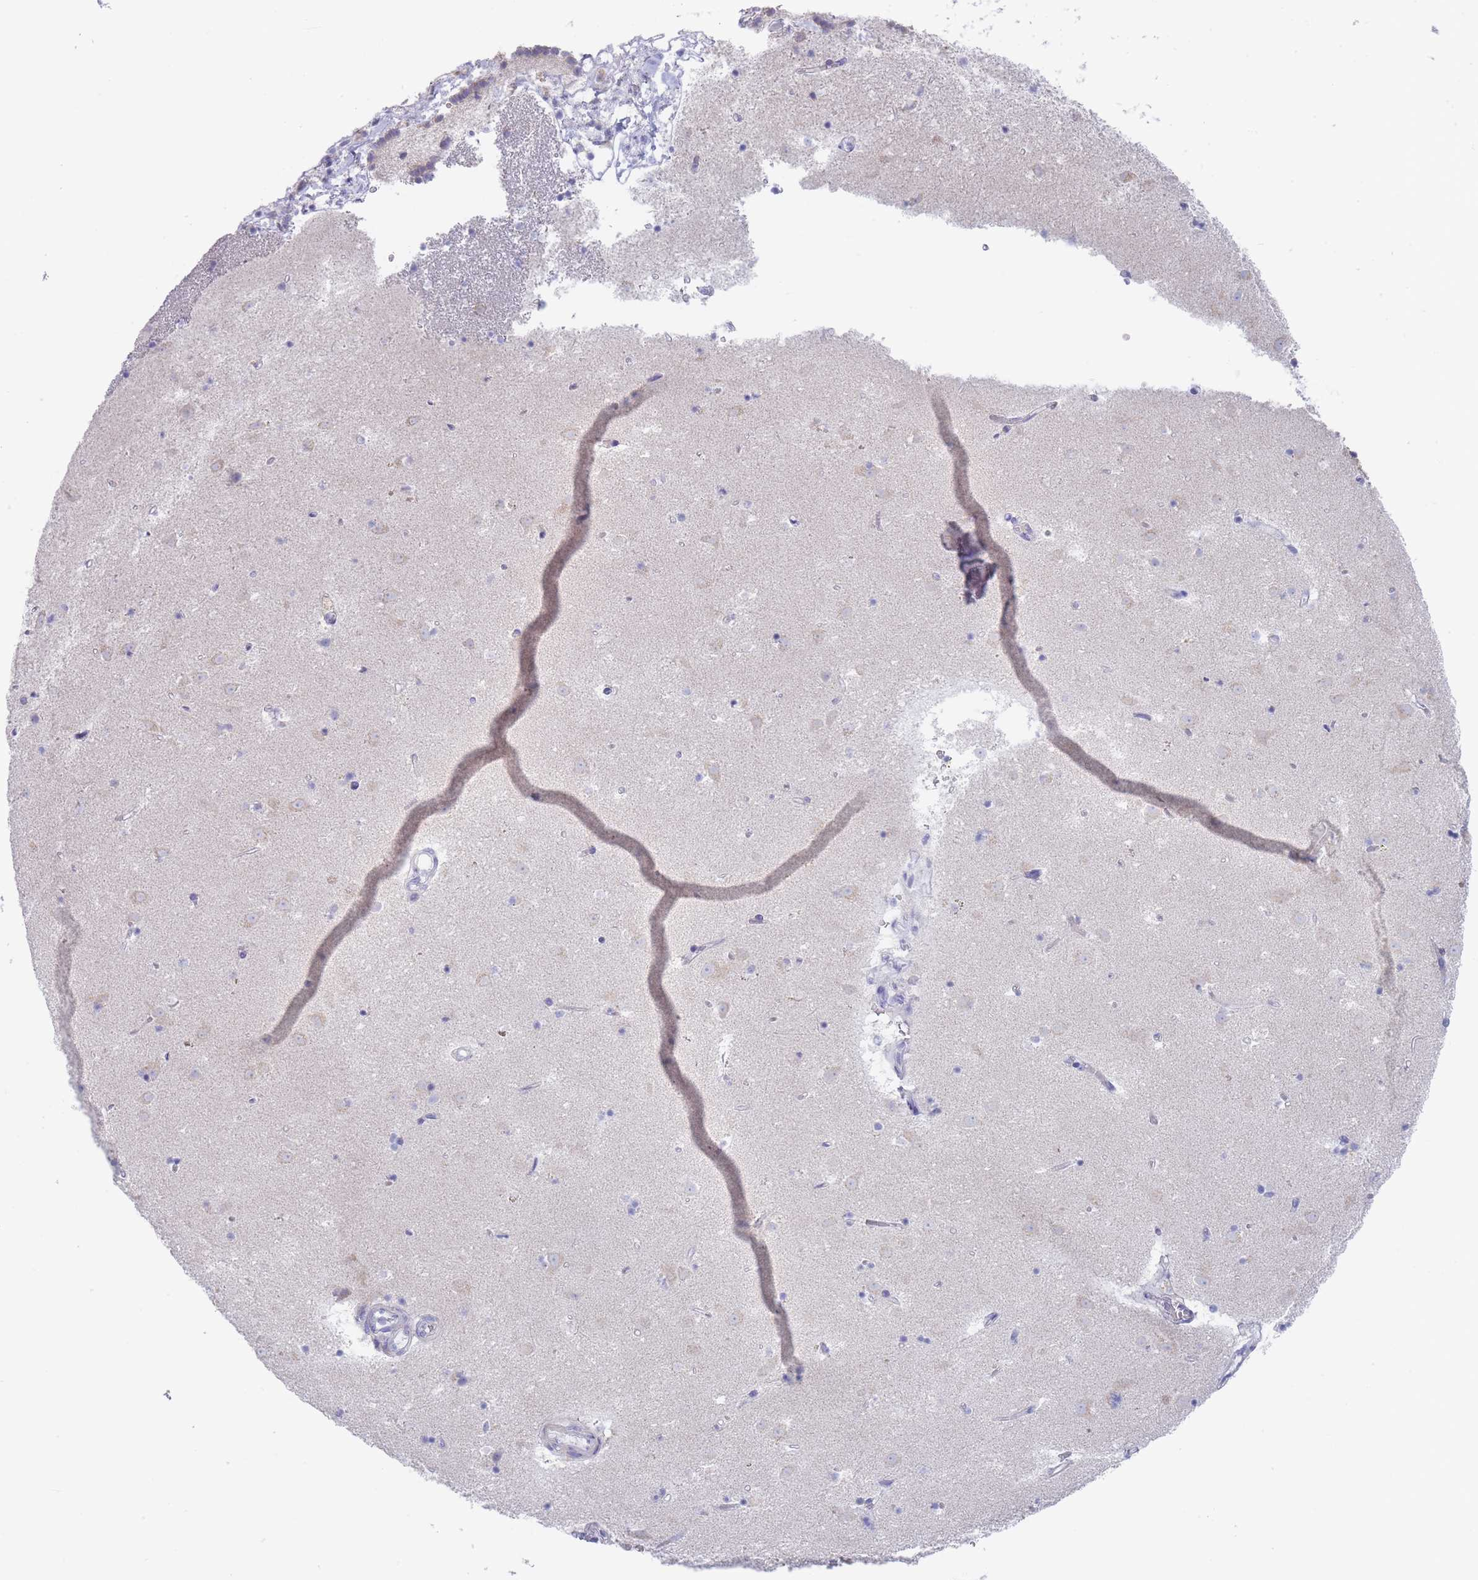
{"staining": {"intensity": "negative", "quantity": "none", "location": "none"}, "tissue": "caudate", "cell_type": "Glial cells", "image_type": "normal", "snomed": [{"axis": "morphology", "description": "Normal tissue, NOS"}, {"axis": "topography", "description": "Lateral ventricle wall"}], "caption": "Immunohistochemical staining of normal human caudate demonstrates no significant staining in glial cells. (Stains: DAB IHC with hematoxylin counter stain, Microscopy: brightfield microscopy at high magnification).", "gene": "SCCPDH", "patient": {"sex": "male", "age": 58}}